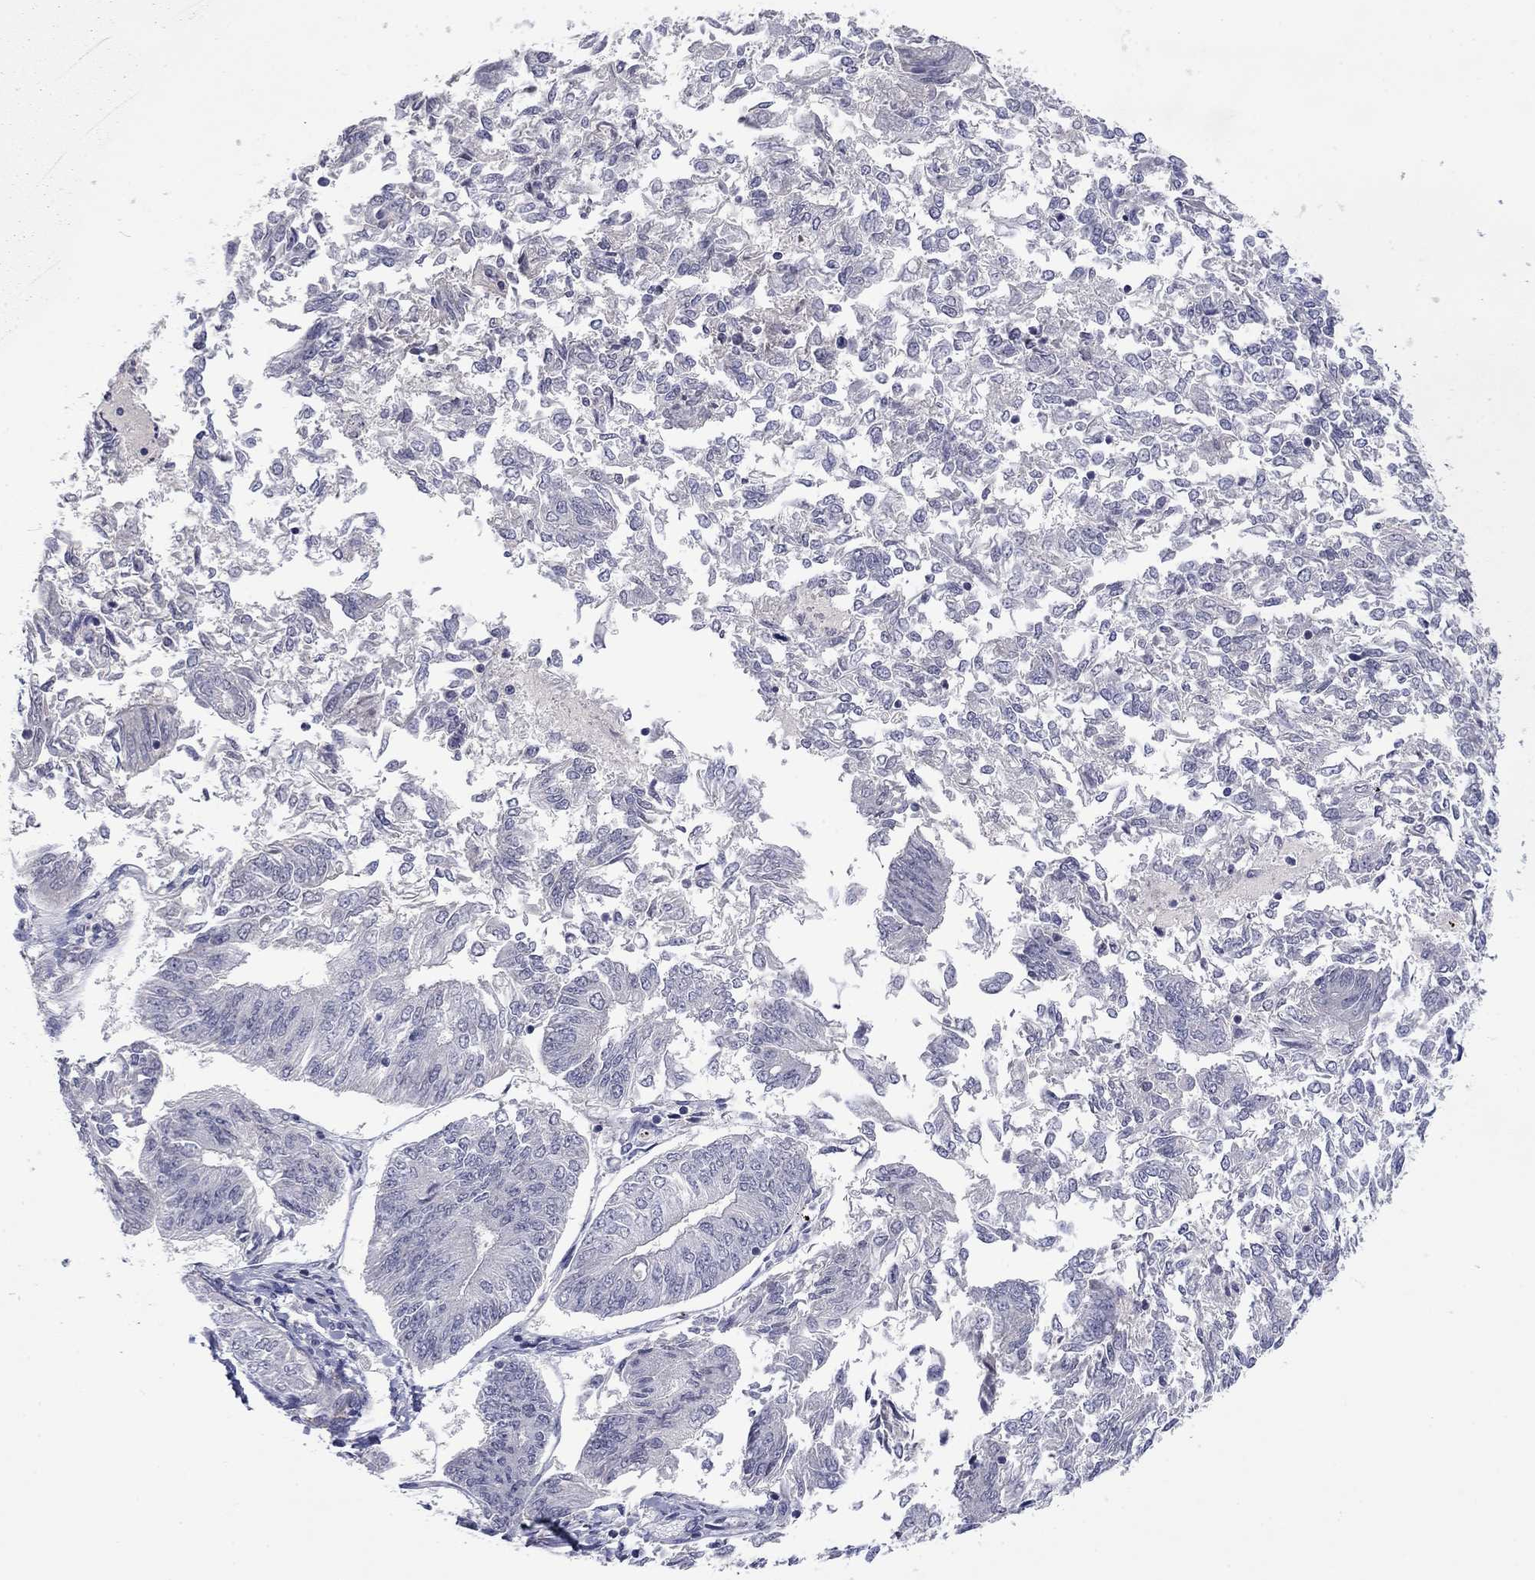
{"staining": {"intensity": "negative", "quantity": "none", "location": "none"}, "tissue": "endometrial cancer", "cell_type": "Tumor cells", "image_type": "cancer", "snomed": [{"axis": "morphology", "description": "Adenocarcinoma, NOS"}, {"axis": "topography", "description": "Endometrium"}], "caption": "Tumor cells show no significant protein positivity in endometrial cancer. (Immunohistochemistry (ihc), brightfield microscopy, high magnification).", "gene": "IP6K3", "patient": {"sex": "female", "age": 58}}